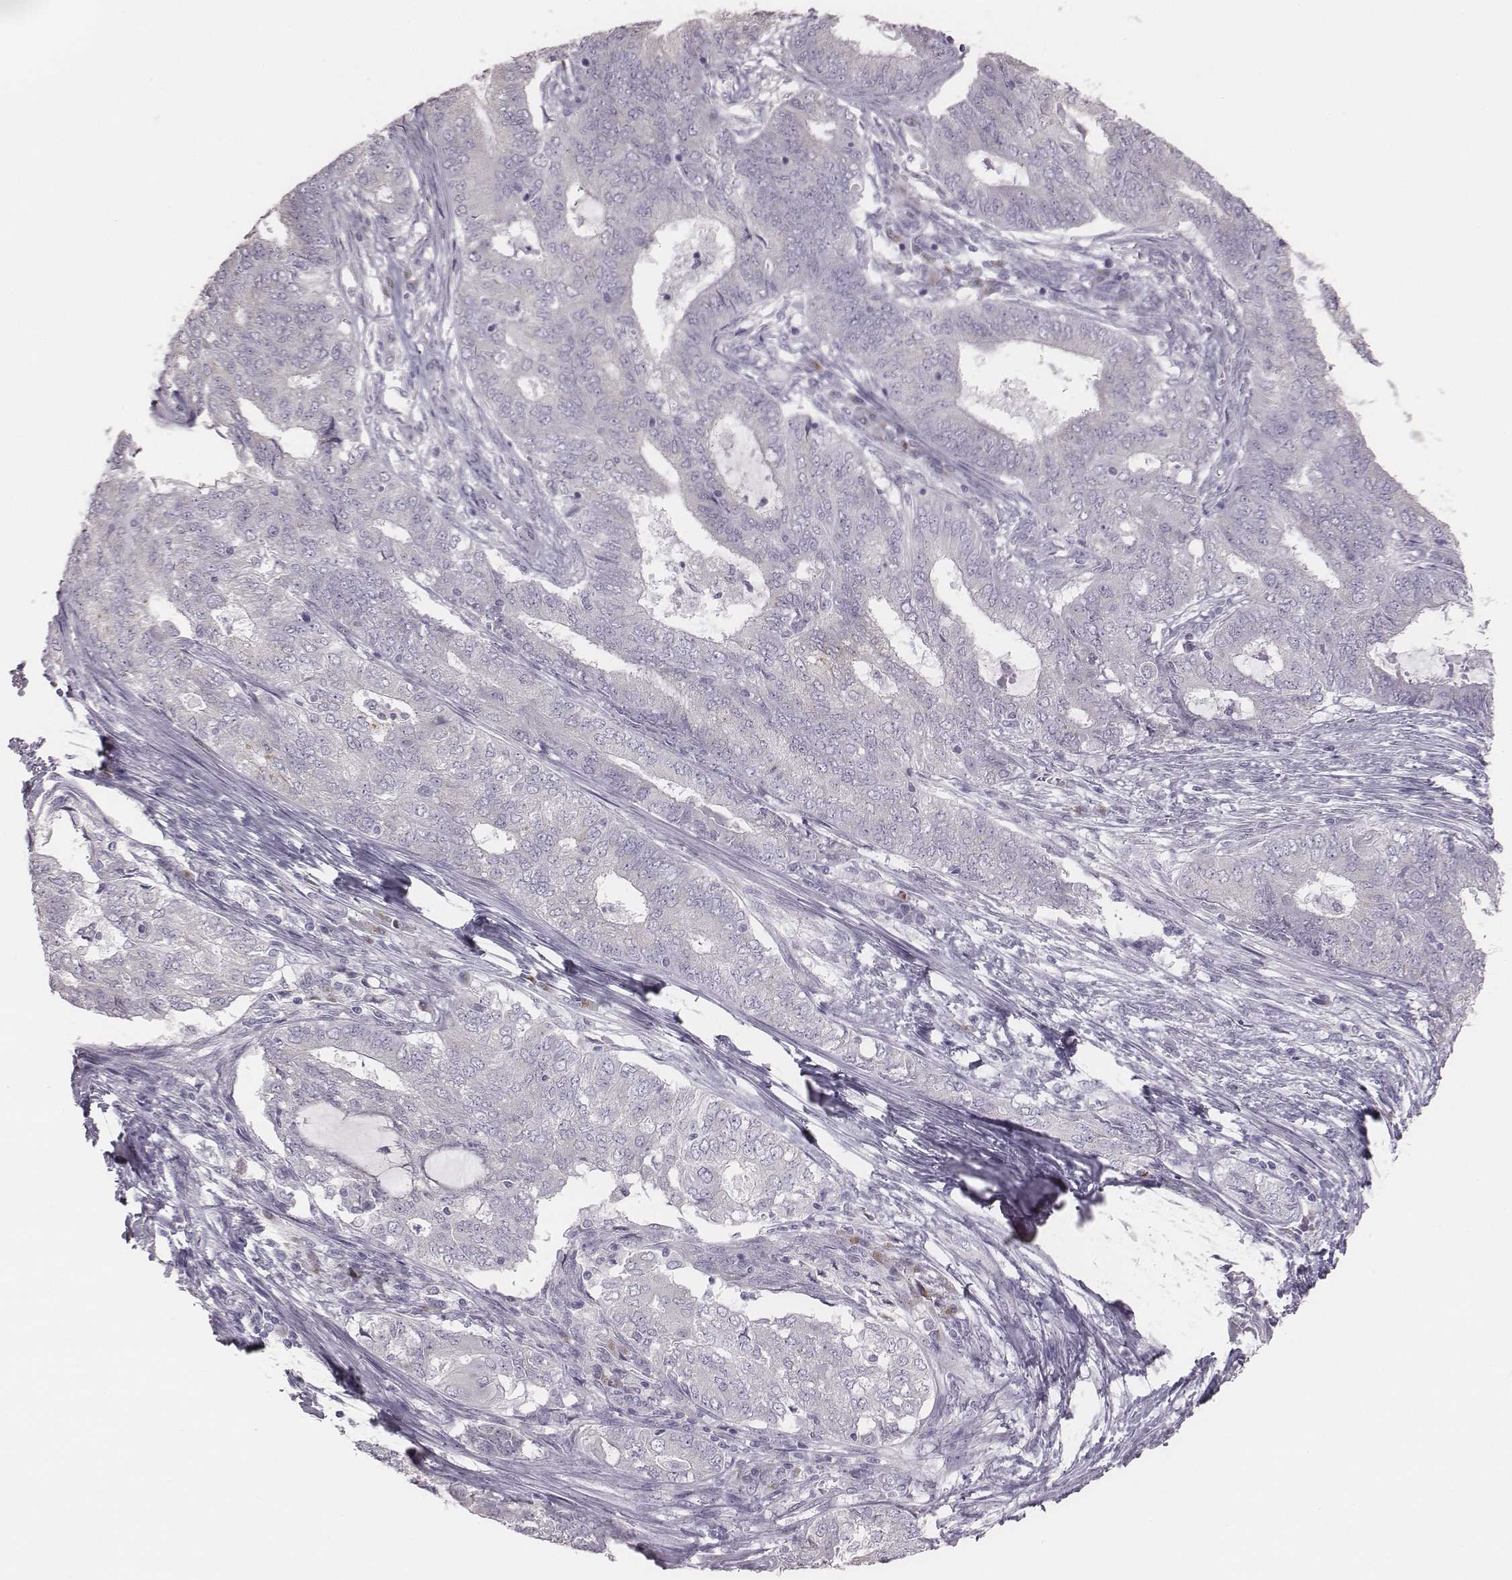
{"staining": {"intensity": "negative", "quantity": "none", "location": "none"}, "tissue": "endometrial cancer", "cell_type": "Tumor cells", "image_type": "cancer", "snomed": [{"axis": "morphology", "description": "Adenocarcinoma, NOS"}, {"axis": "topography", "description": "Endometrium"}], "caption": "Tumor cells are negative for protein expression in human endometrial cancer (adenocarcinoma). The staining was performed using DAB (3,3'-diaminobenzidine) to visualize the protein expression in brown, while the nuclei were stained in blue with hematoxylin (Magnification: 20x).", "gene": "C6orf58", "patient": {"sex": "female", "age": 62}}